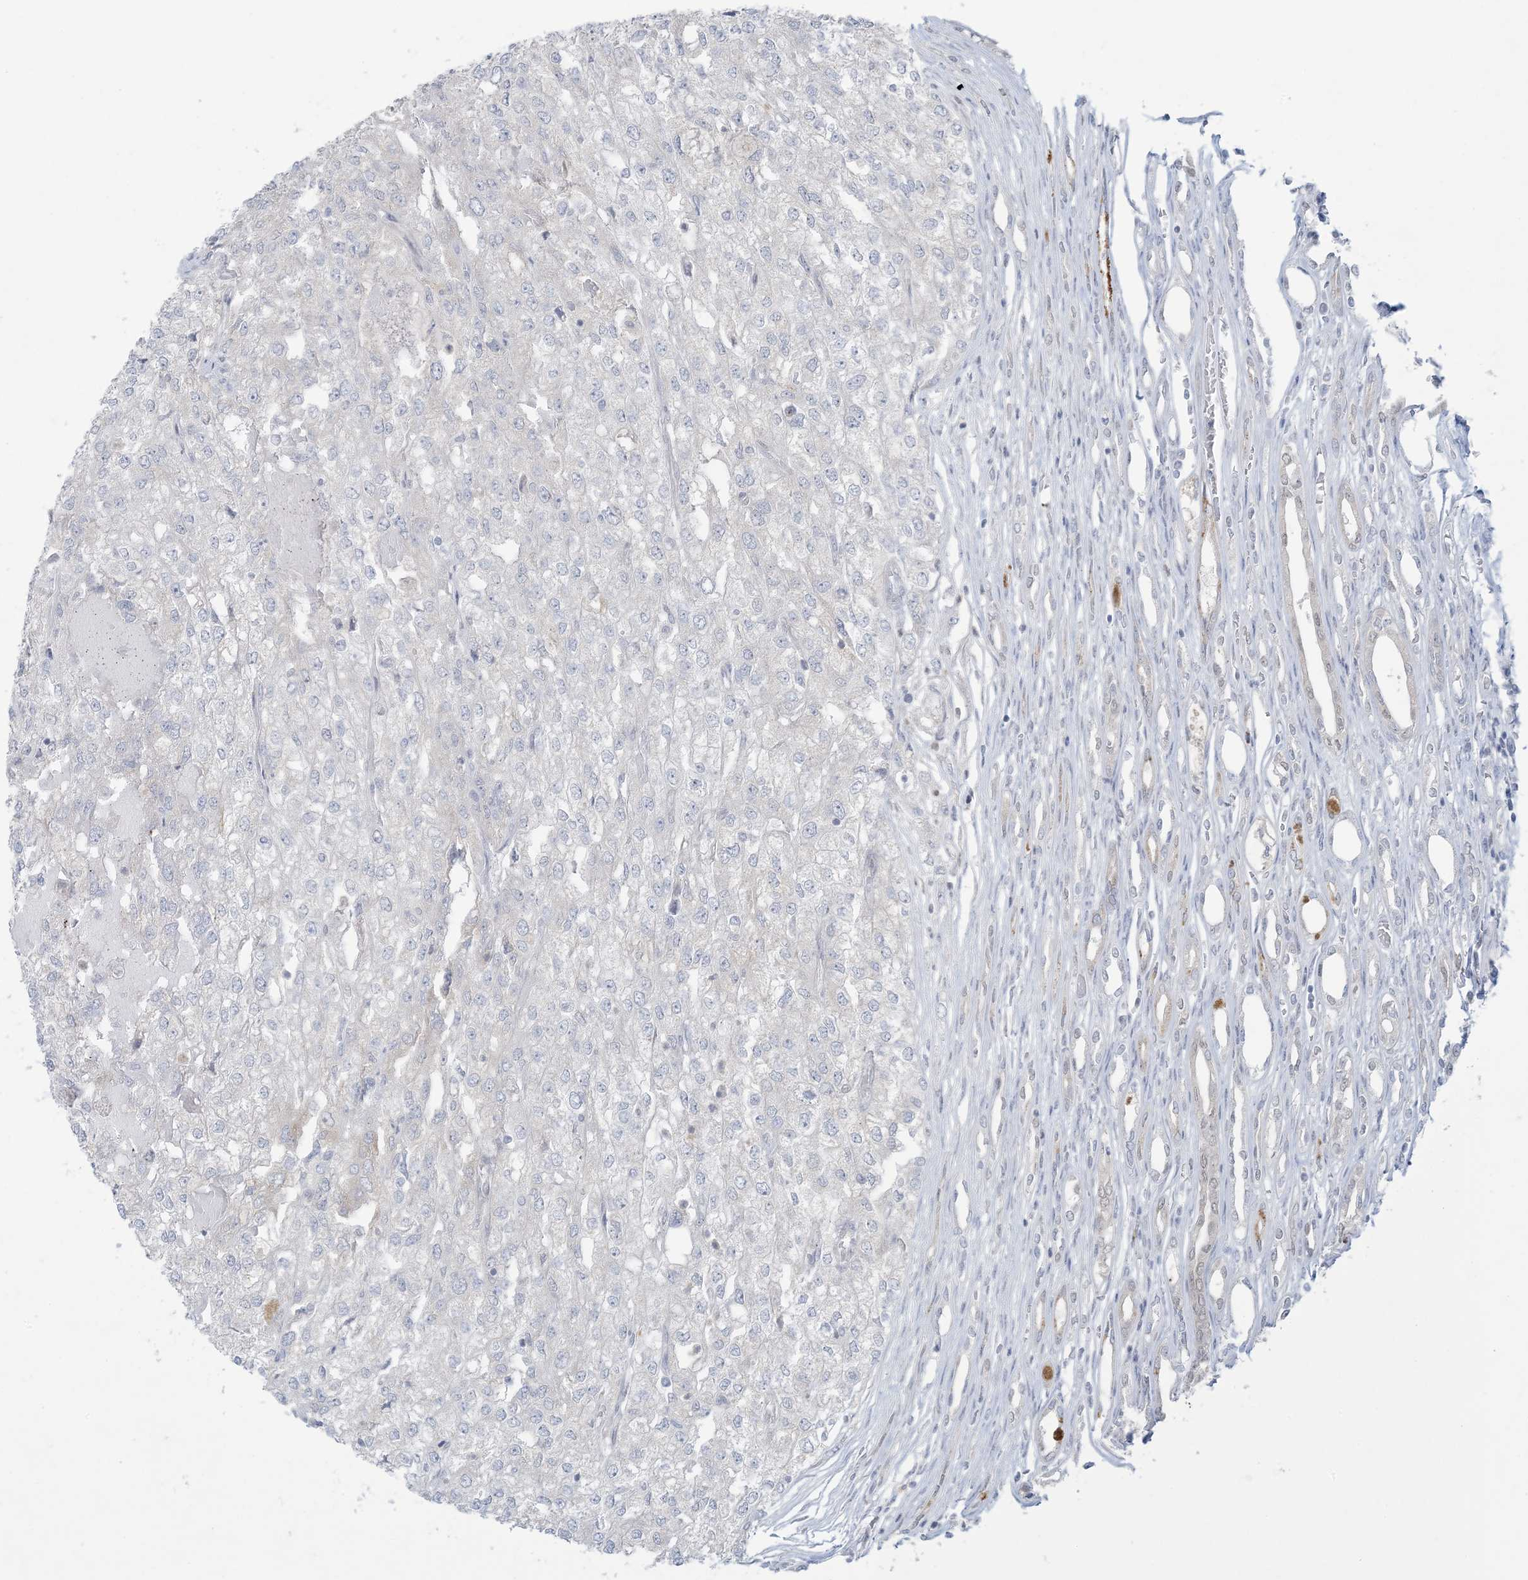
{"staining": {"intensity": "negative", "quantity": "none", "location": "none"}, "tissue": "renal cancer", "cell_type": "Tumor cells", "image_type": "cancer", "snomed": [{"axis": "morphology", "description": "Adenocarcinoma, NOS"}, {"axis": "topography", "description": "Kidney"}], "caption": "Immunohistochemical staining of adenocarcinoma (renal) shows no significant staining in tumor cells. Brightfield microscopy of IHC stained with DAB (3,3'-diaminobenzidine) (brown) and hematoxylin (blue), captured at high magnification.", "gene": "KIF3A", "patient": {"sex": "female", "age": 54}}